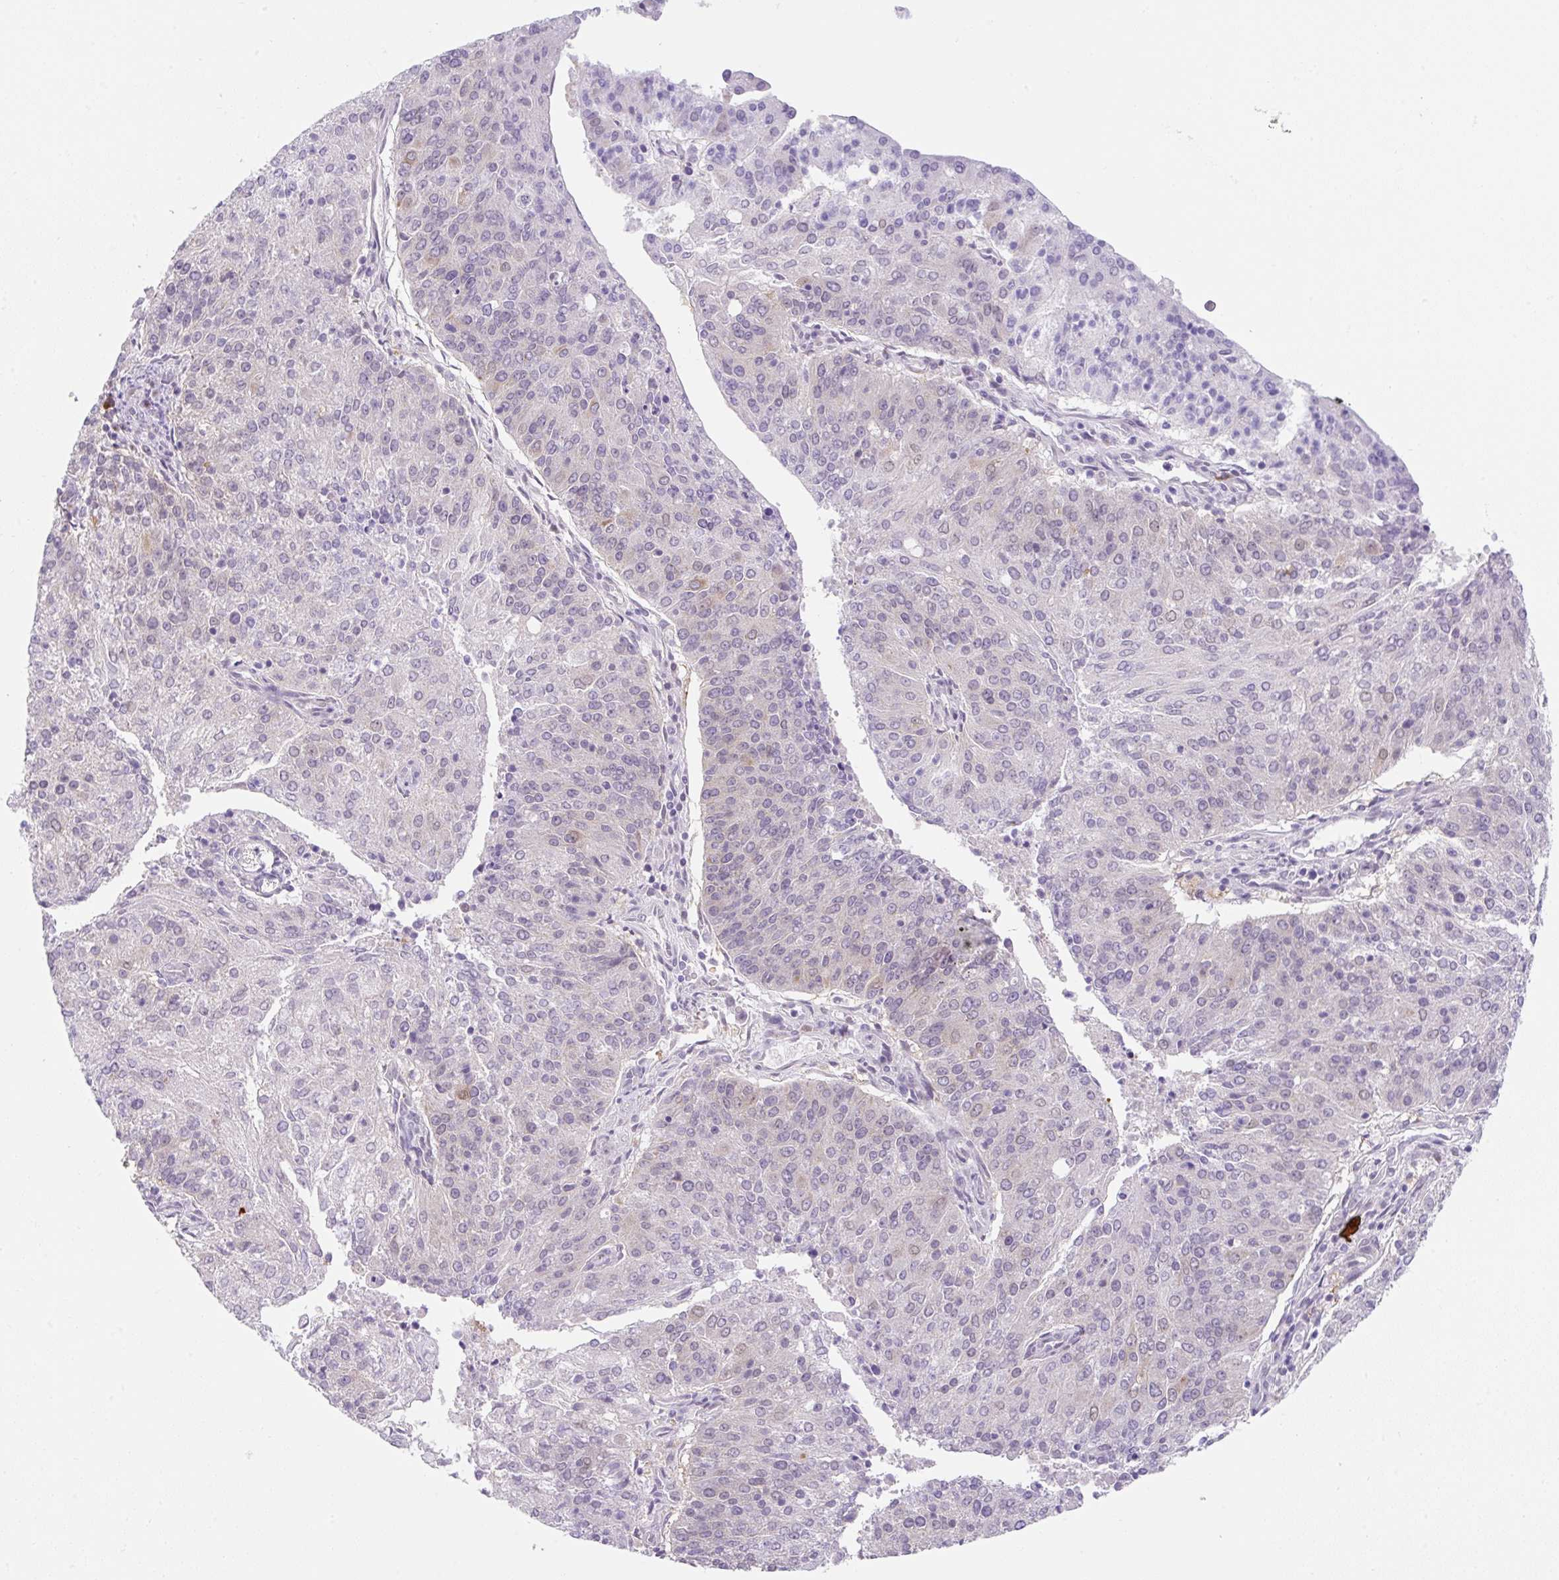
{"staining": {"intensity": "negative", "quantity": "none", "location": "none"}, "tissue": "endometrial cancer", "cell_type": "Tumor cells", "image_type": "cancer", "snomed": [{"axis": "morphology", "description": "Adenocarcinoma, NOS"}, {"axis": "topography", "description": "Endometrium"}], "caption": "A histopathology image of endometrial adenocarcinoma stained for a protein demonstrates no brown staining in tumor cells. (Immunohistochemistry (ihc), brightfield microscopy, high magnification).", "gene": "GOLGA8A", "patient": {"sex": "female", "age": 82}}